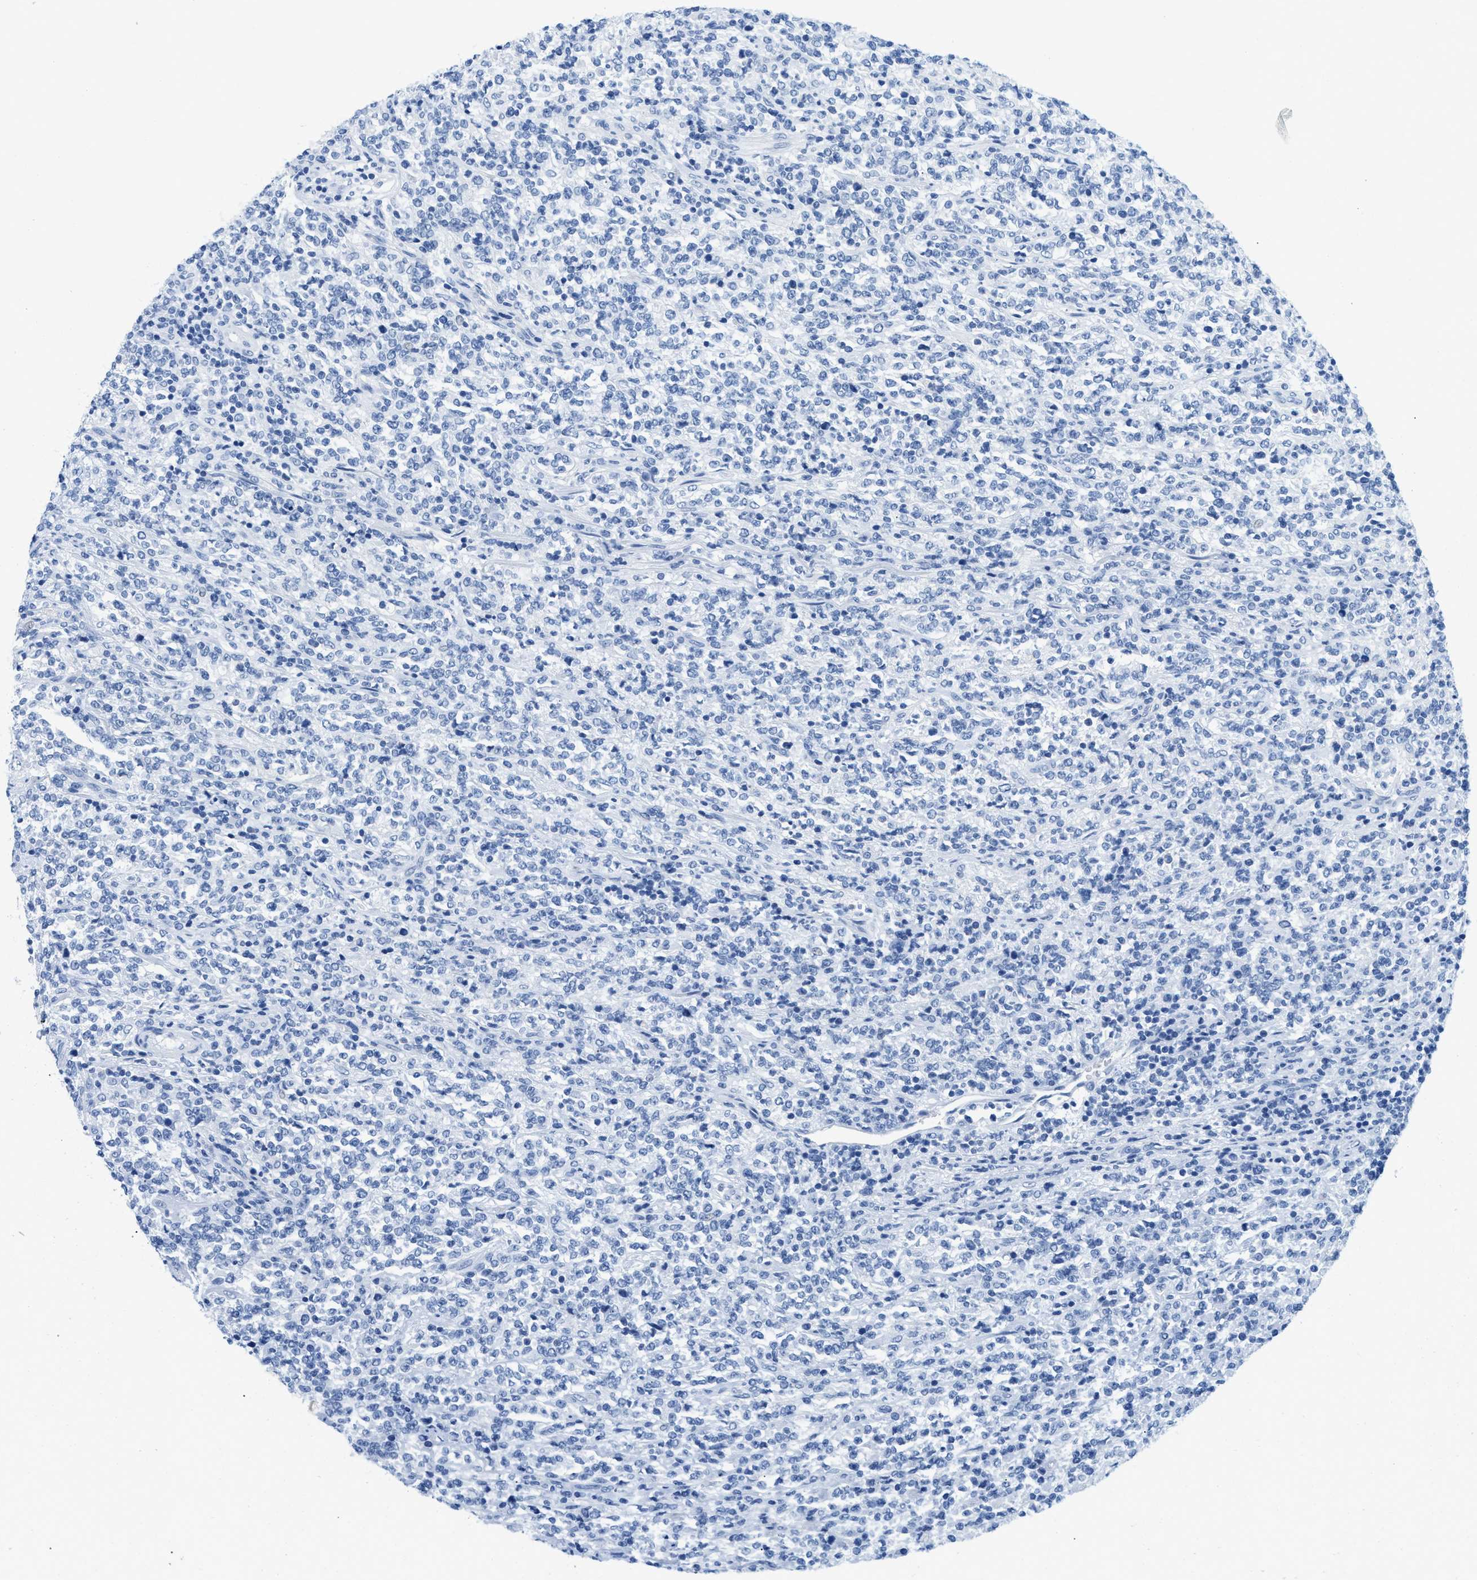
{"staining": {"intensity": "negative", "quantity": "none", "location": "none"}, "tissue": "lymphoma", "cell_type": "Tumor cells", "image_type": "cancer", "snomed": [{"axis": "morphology", "description": "Malignant lymphoma, non-Hodgkin's type, High grade"}, {"axis": "topography", "description": "Soft tissue"}], "caption": "Micrograph shows no protein expression in tumor cells of malignant lymphoma, non-Hodgkin's type (high-grade) tissue. (DAB immunohistochemistry (IHC) visualized using brightfield microscopy, high magnification).", "gene": "GSN", "patient": {"sex": "male", "age": 18}}